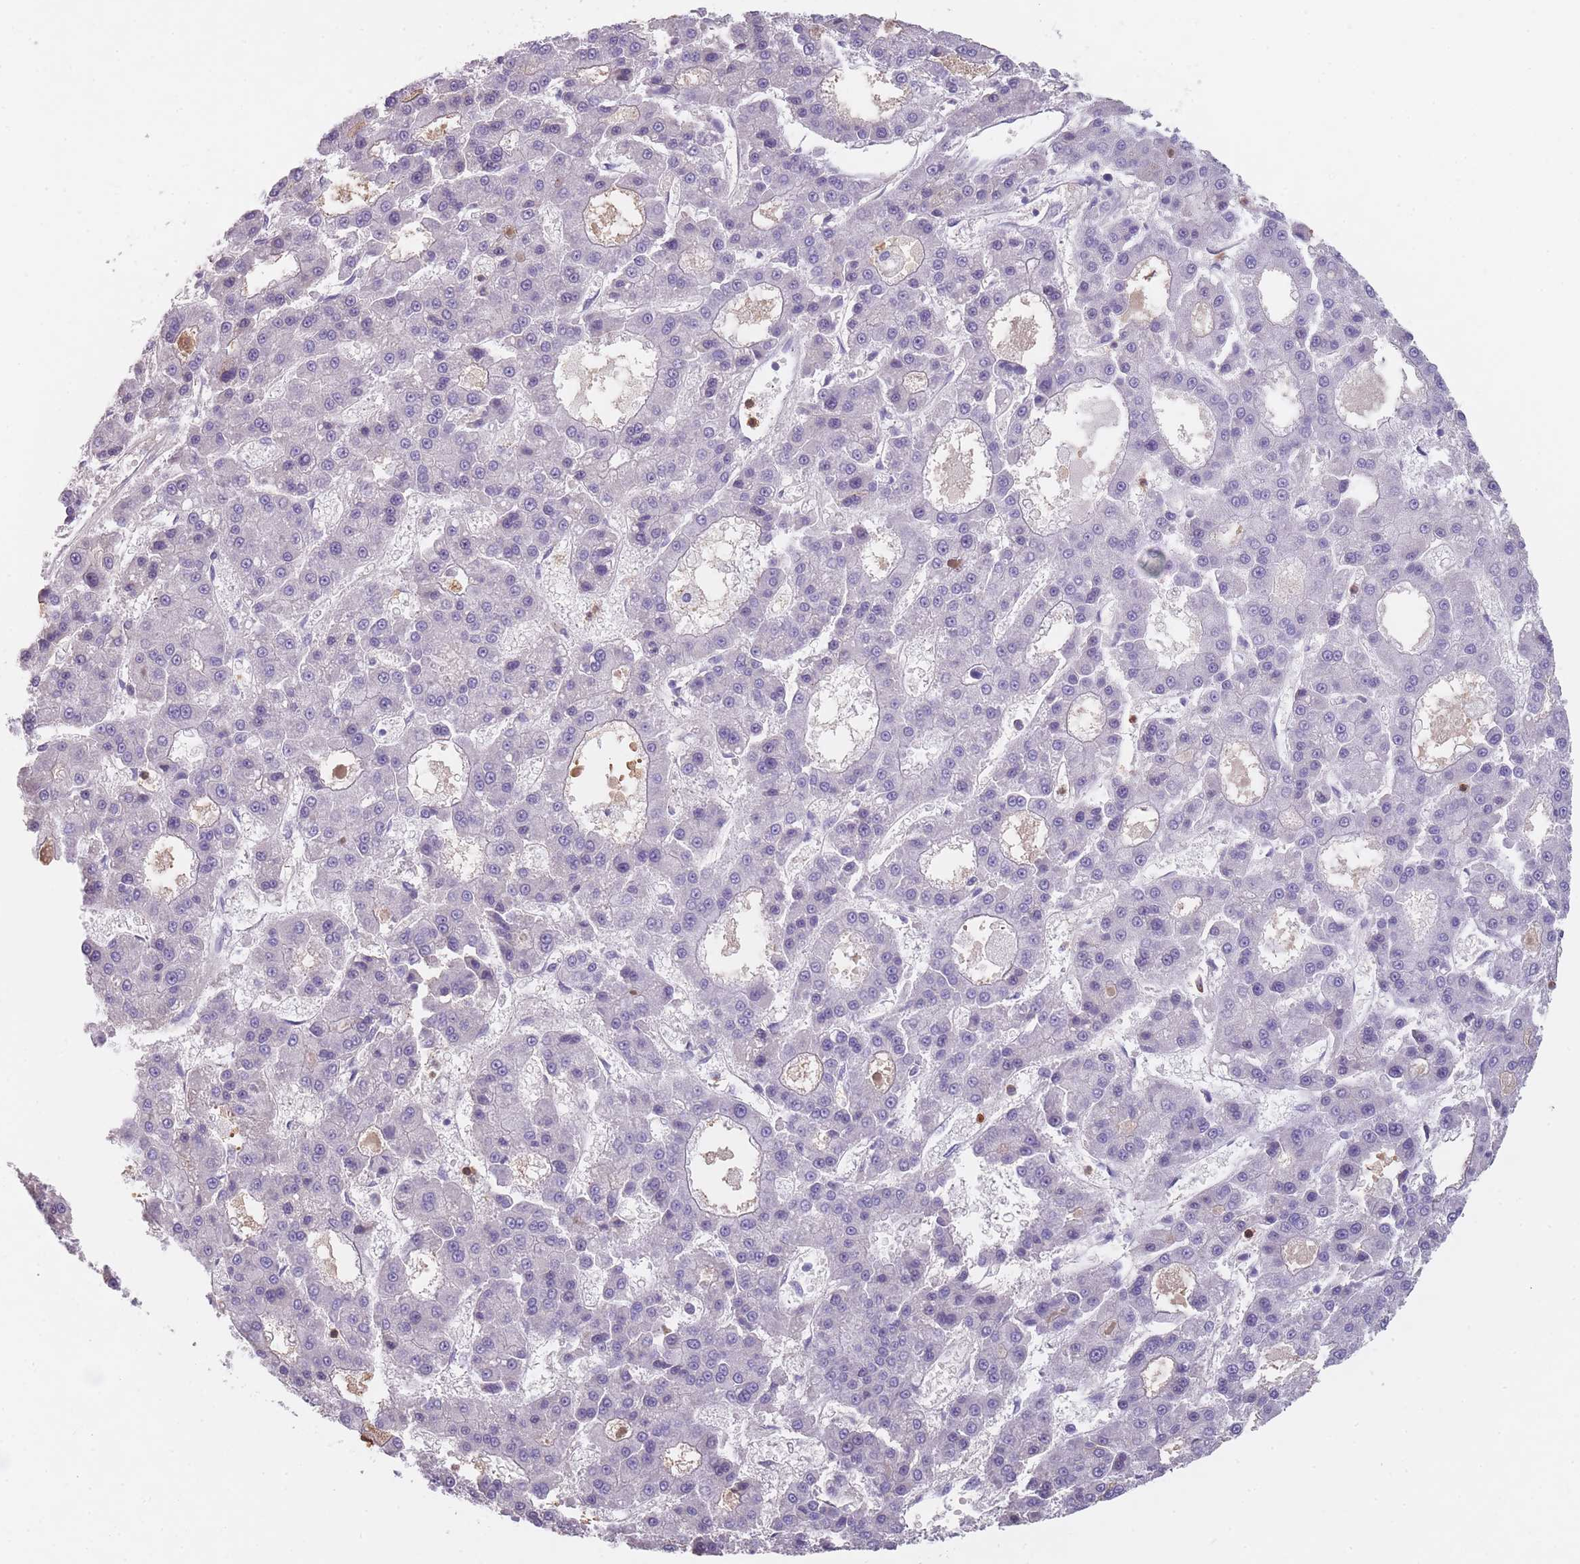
{"staining": {"intensity": "negative", "quantity": "none", "location": "none"}, "tissue": "liver cancer", "cell_type": "Tumor cells", "image_type": "cancer", "snomed": [{"axis": "morphology", "description": "Carcinoma, Hepatocellular, NOS"}, {"axis": "topography", "description": "Liver"}], "caption": "A histopathology image of human liver hepatocellular carcinoma is negative for staining in tumor cells.", "gene": "CR1L", "patient": {"sex": "male", "age": 70}}